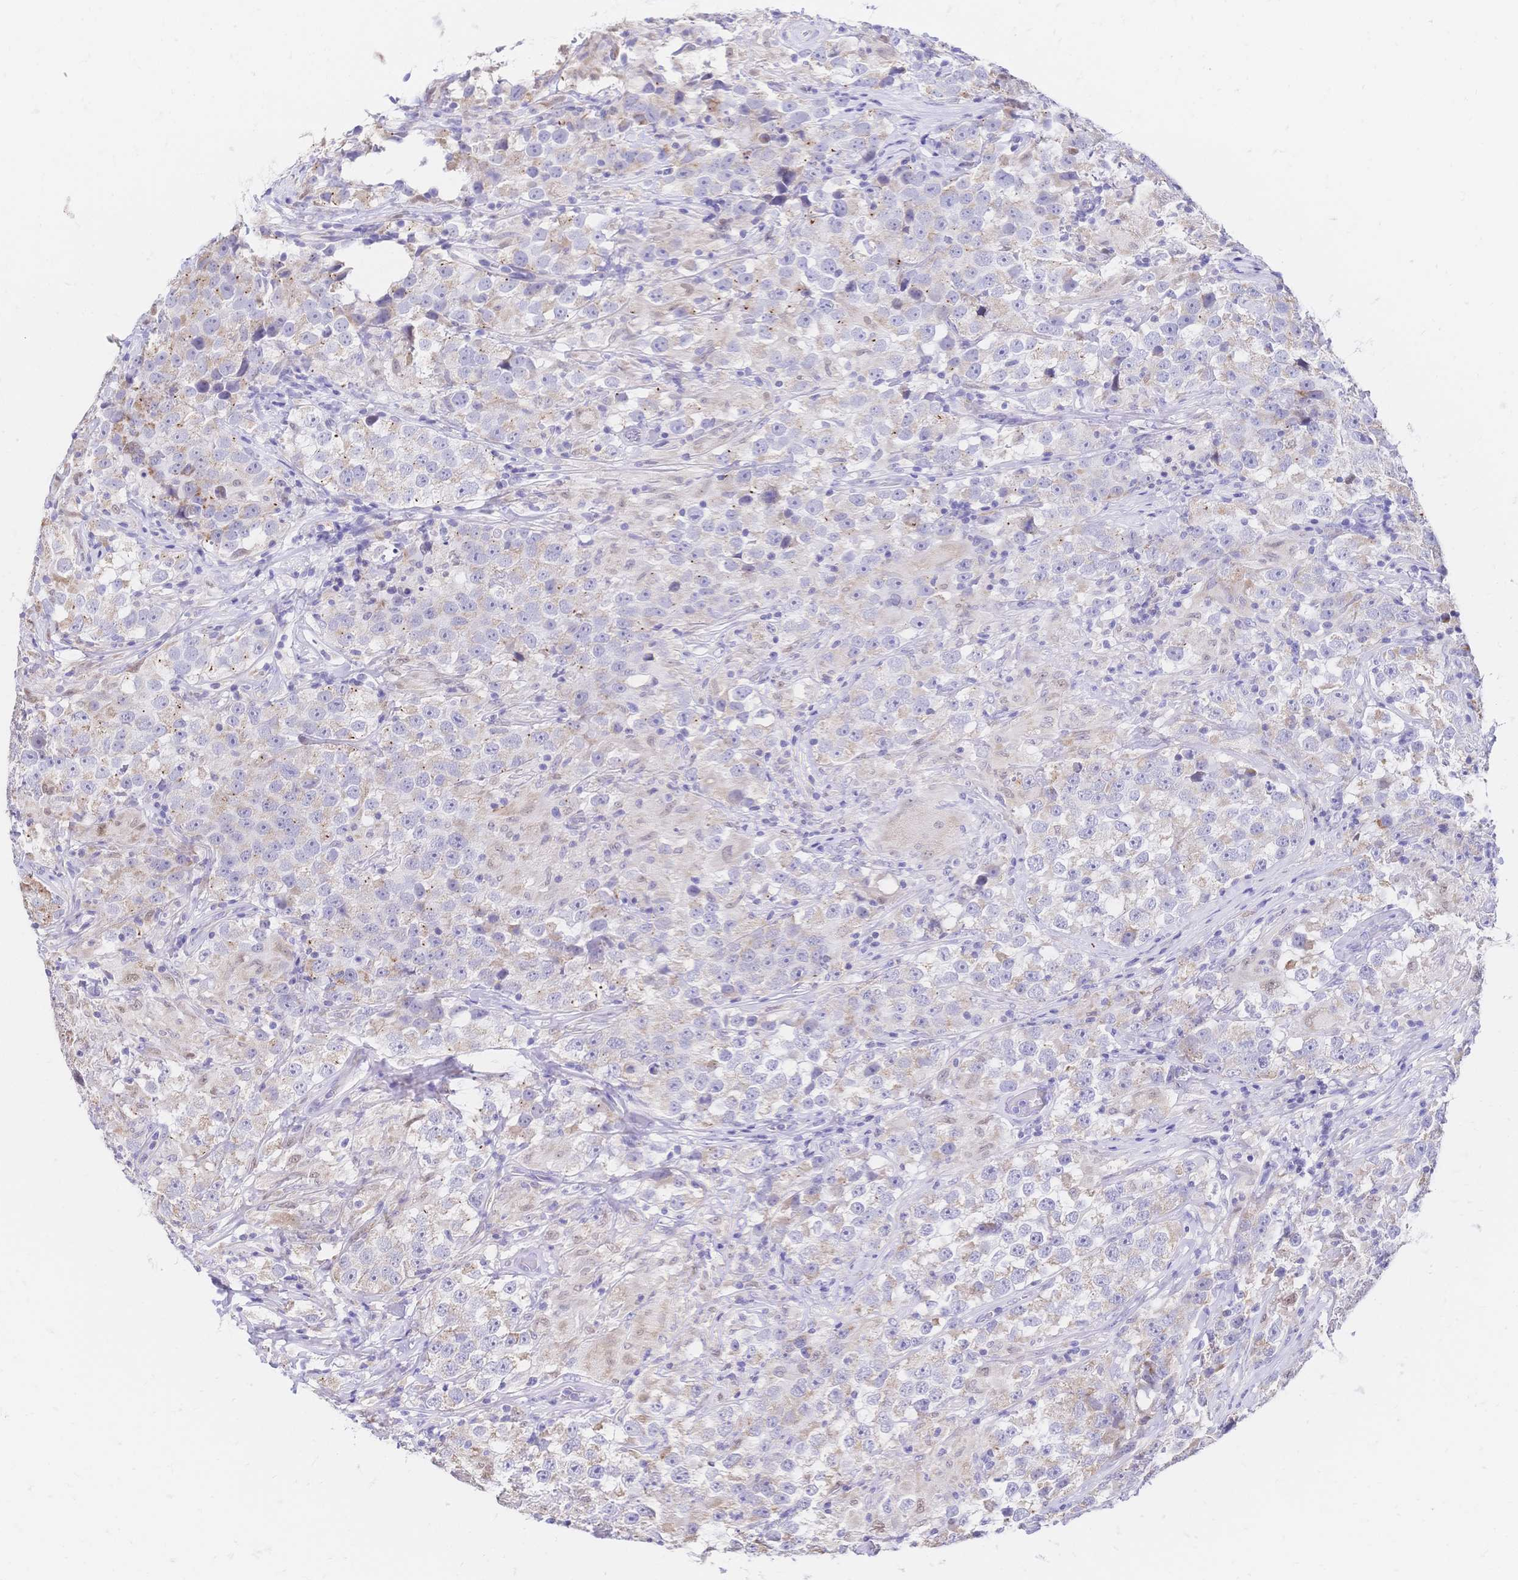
{"staining": {"intensity": "weak", "quantity": "25%-75%", "location": "cytoplasmic/membranous"}, "tissue": "testis cancer", "cell_type": "Tumor cells", "image_type": "cancer", "snomed": [{"axis": "morphology", "description": "Seminoma, NOS"}, {"axis": "topography", "description": "Testis"}], "caption": "Immunohistochemical staining of human testis seminoma demonstrates weak cytoplasmic/membranous protein staining in approximately 25%-75% of tumor cells. (IHC, brightfield microscopy, high magnification).", "gene": "CLEC18B", "patient": {"sex": "male", "age": 46}}